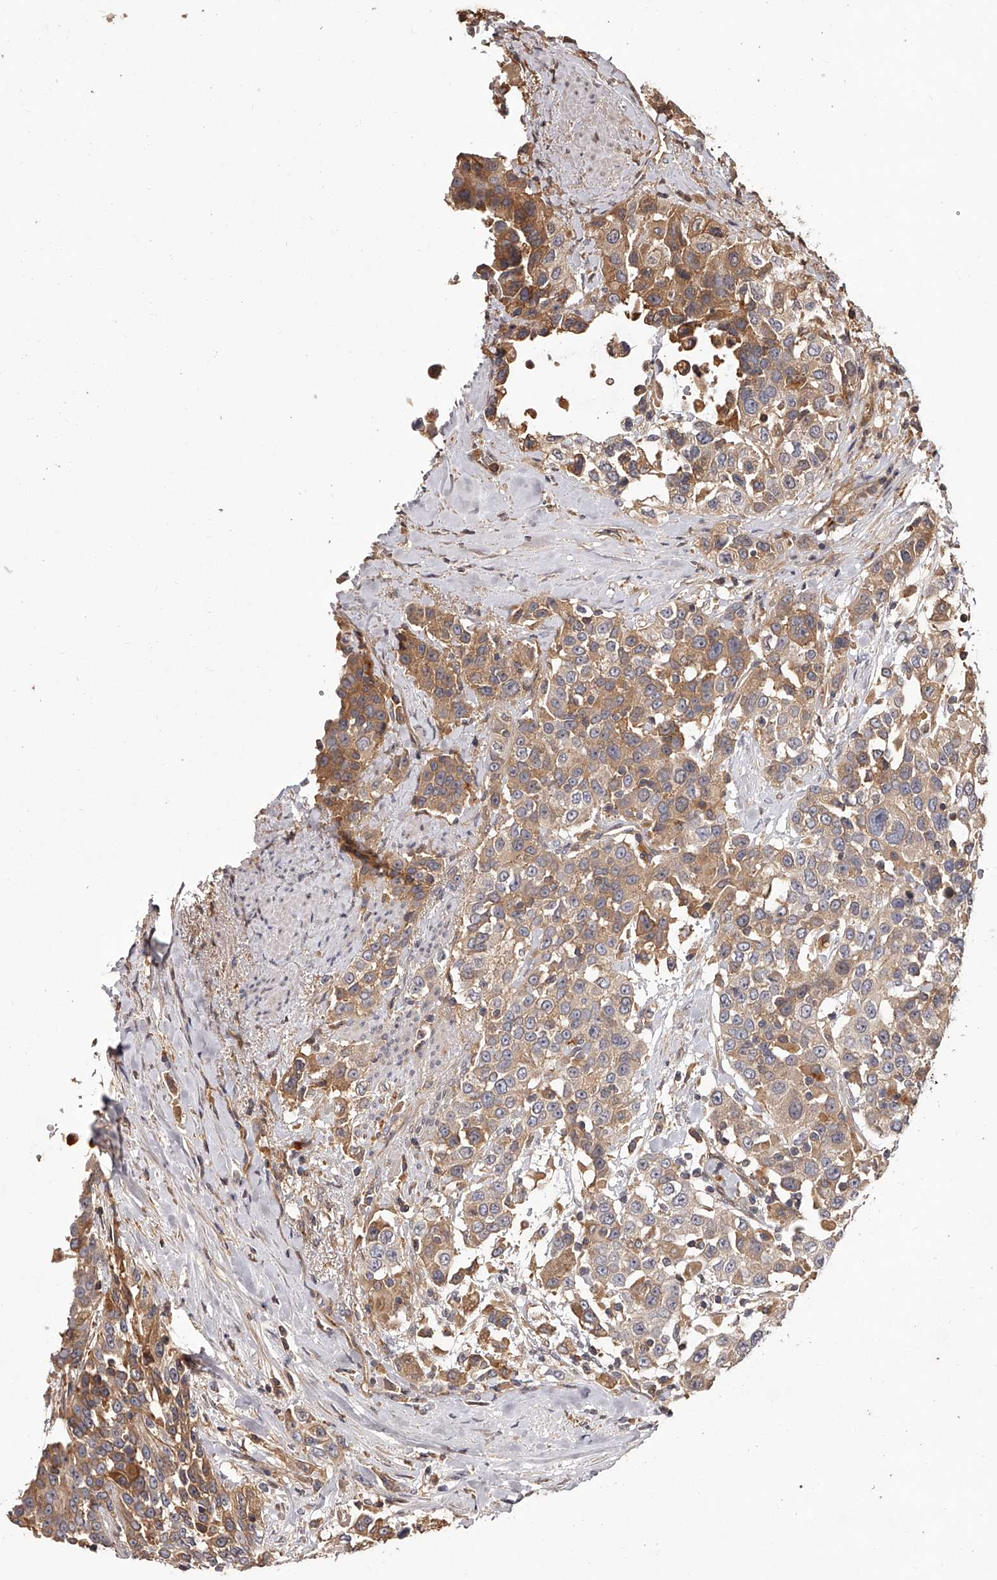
{"staining": {"intensity": "moderate", "quantity": ">75%", "location": "cytoplasmic/membranous"}, "tissue": "urothelial cancer", "cell_type": "Tumor cells", "image_type": "cancer", "snomed": [{"axis": "morphology", "description": "Urothelial carcinoma, High grade"}, {"axis": "topography", "description": "Urinary bladder"}], "caption": "DAB immunohistochemical staining of human urothelial carcinoma (high-grade) shows moderate cytoplasmic/membranous protein positivity in about >75% of tumor cells.", "gene": "CRYZL1", "patient": {"sex": "female", "age": 80}}